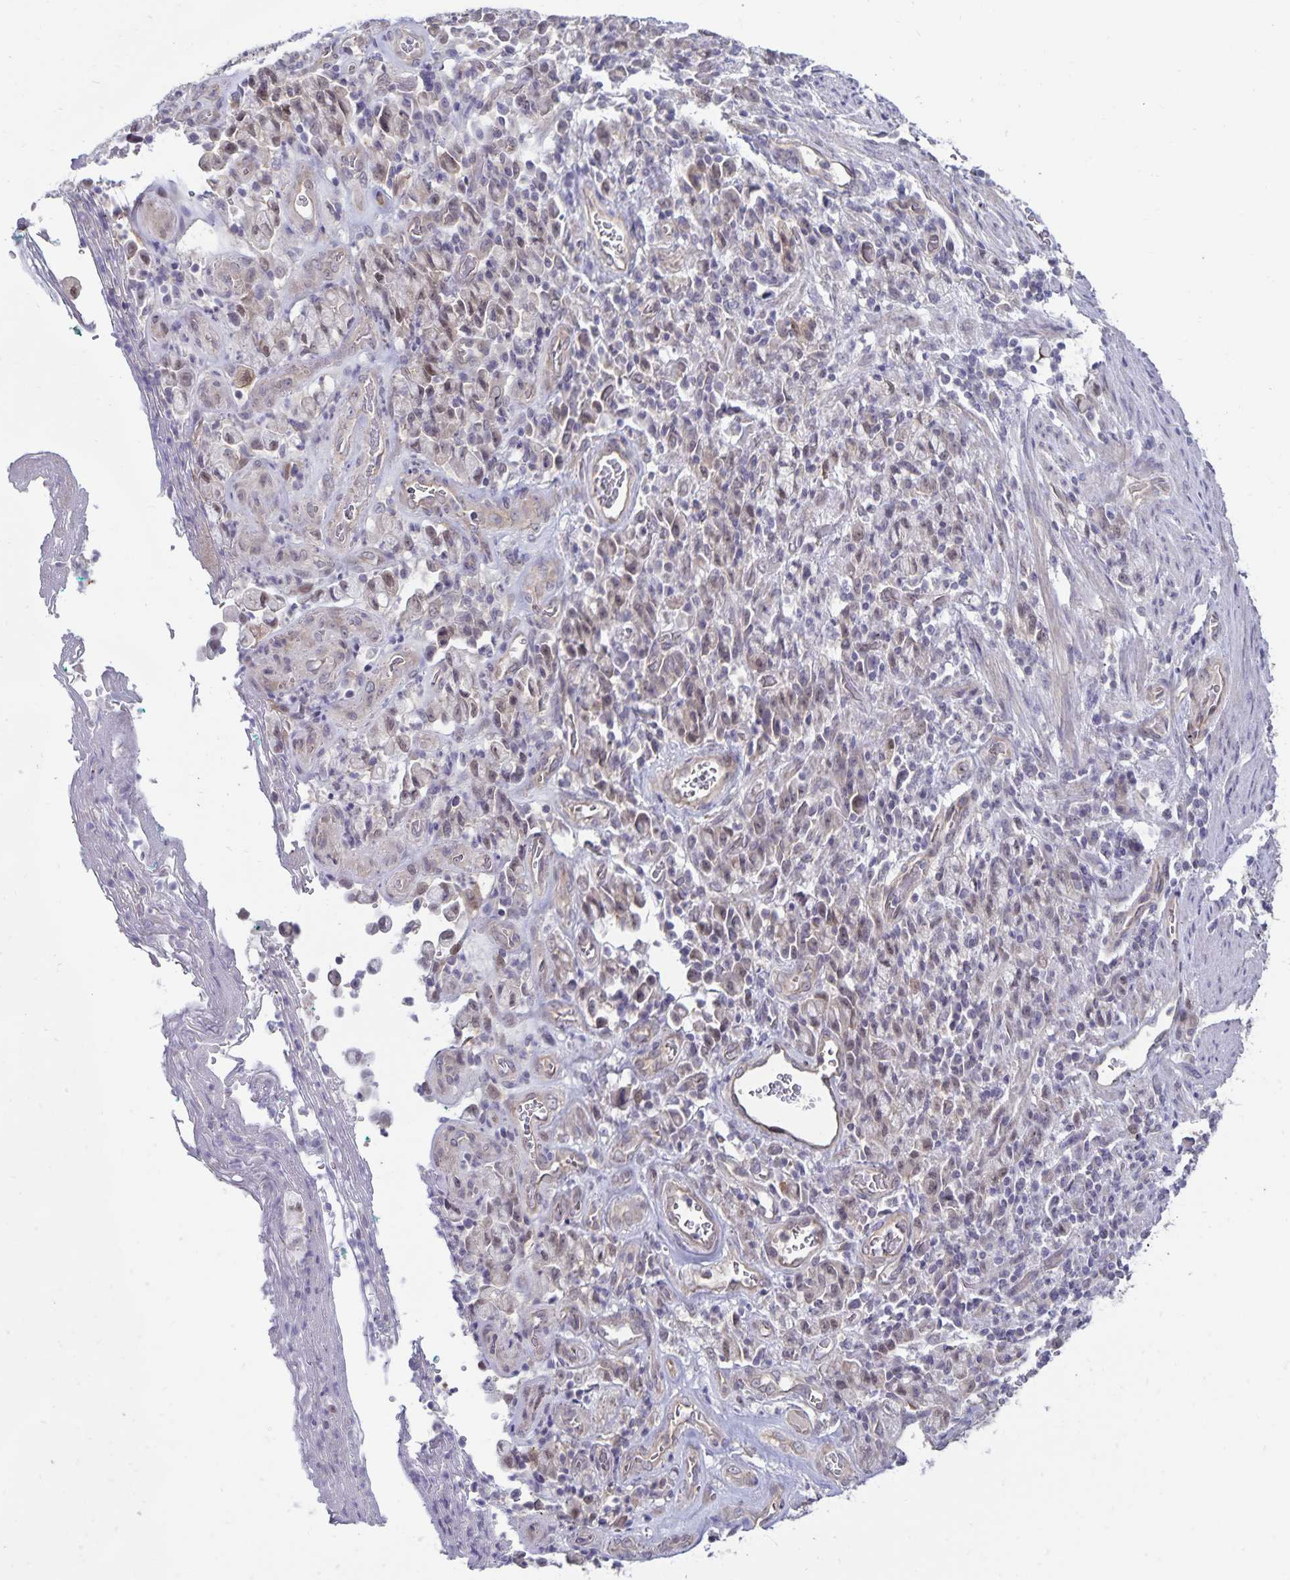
{"staining": {"intensity": "weak", "quantity": "<25%", "location": "nuclear"}, "tissue": "stomach cancer", "cell_type": "Tumor cells", "image_type": "cancer", "snomed": [{"axis": "morphology", "description": "Adenocarcinoma, NOS"}, {"axis": "topography", "description": "Stomach"}], "caption": "This image is of stomach adenocarcinoma stained with immunohistochemistry to label a protein in brown with the nuclei are counter-stained blue. There is no expression in tumor cells.", "gene": "CDKN2B", "patient": {"sex": "male", "age": 77}}